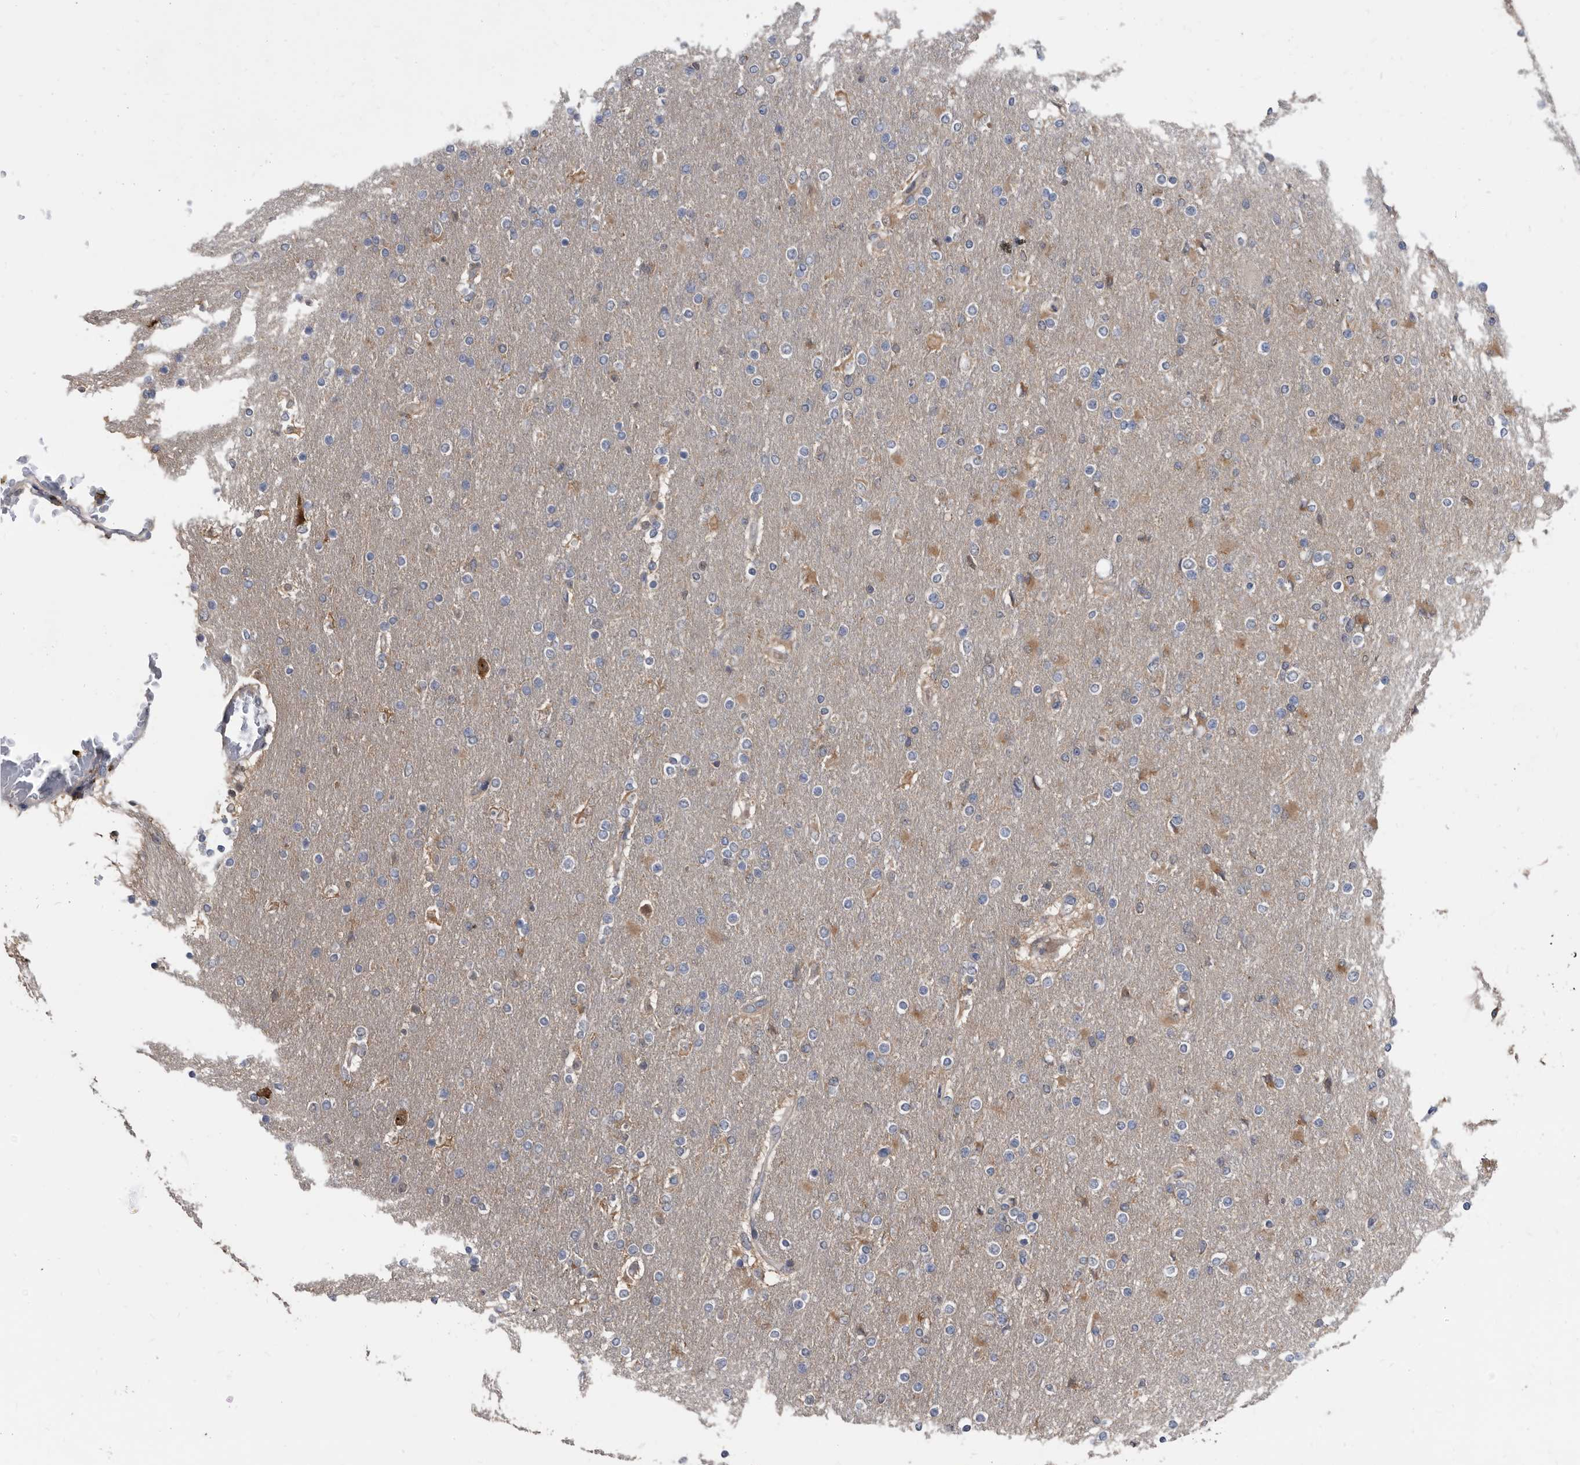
{"staining": {"intensity": "negative", "quantity": "none", "location": "none"}, "tissue": "glioma", "cell_type": "Tumor cells", "image_type": "cancer", "snomed": [{"axis": "morphology", "description": "Glioma, malignant, High grade"}, {"axis": "topography", "description": "Cerebral cortex"}], "caption": "Immunohistochemistry (IHC) micrograph of neoplastic tissue: human malignant glioma (high-grade) stained with DAB (3,3'-diaminobenzidine) displays no significant protein positivity in tumor cells.", "gene": "APEH", "patient": {"sex": "female", "age": 36}}